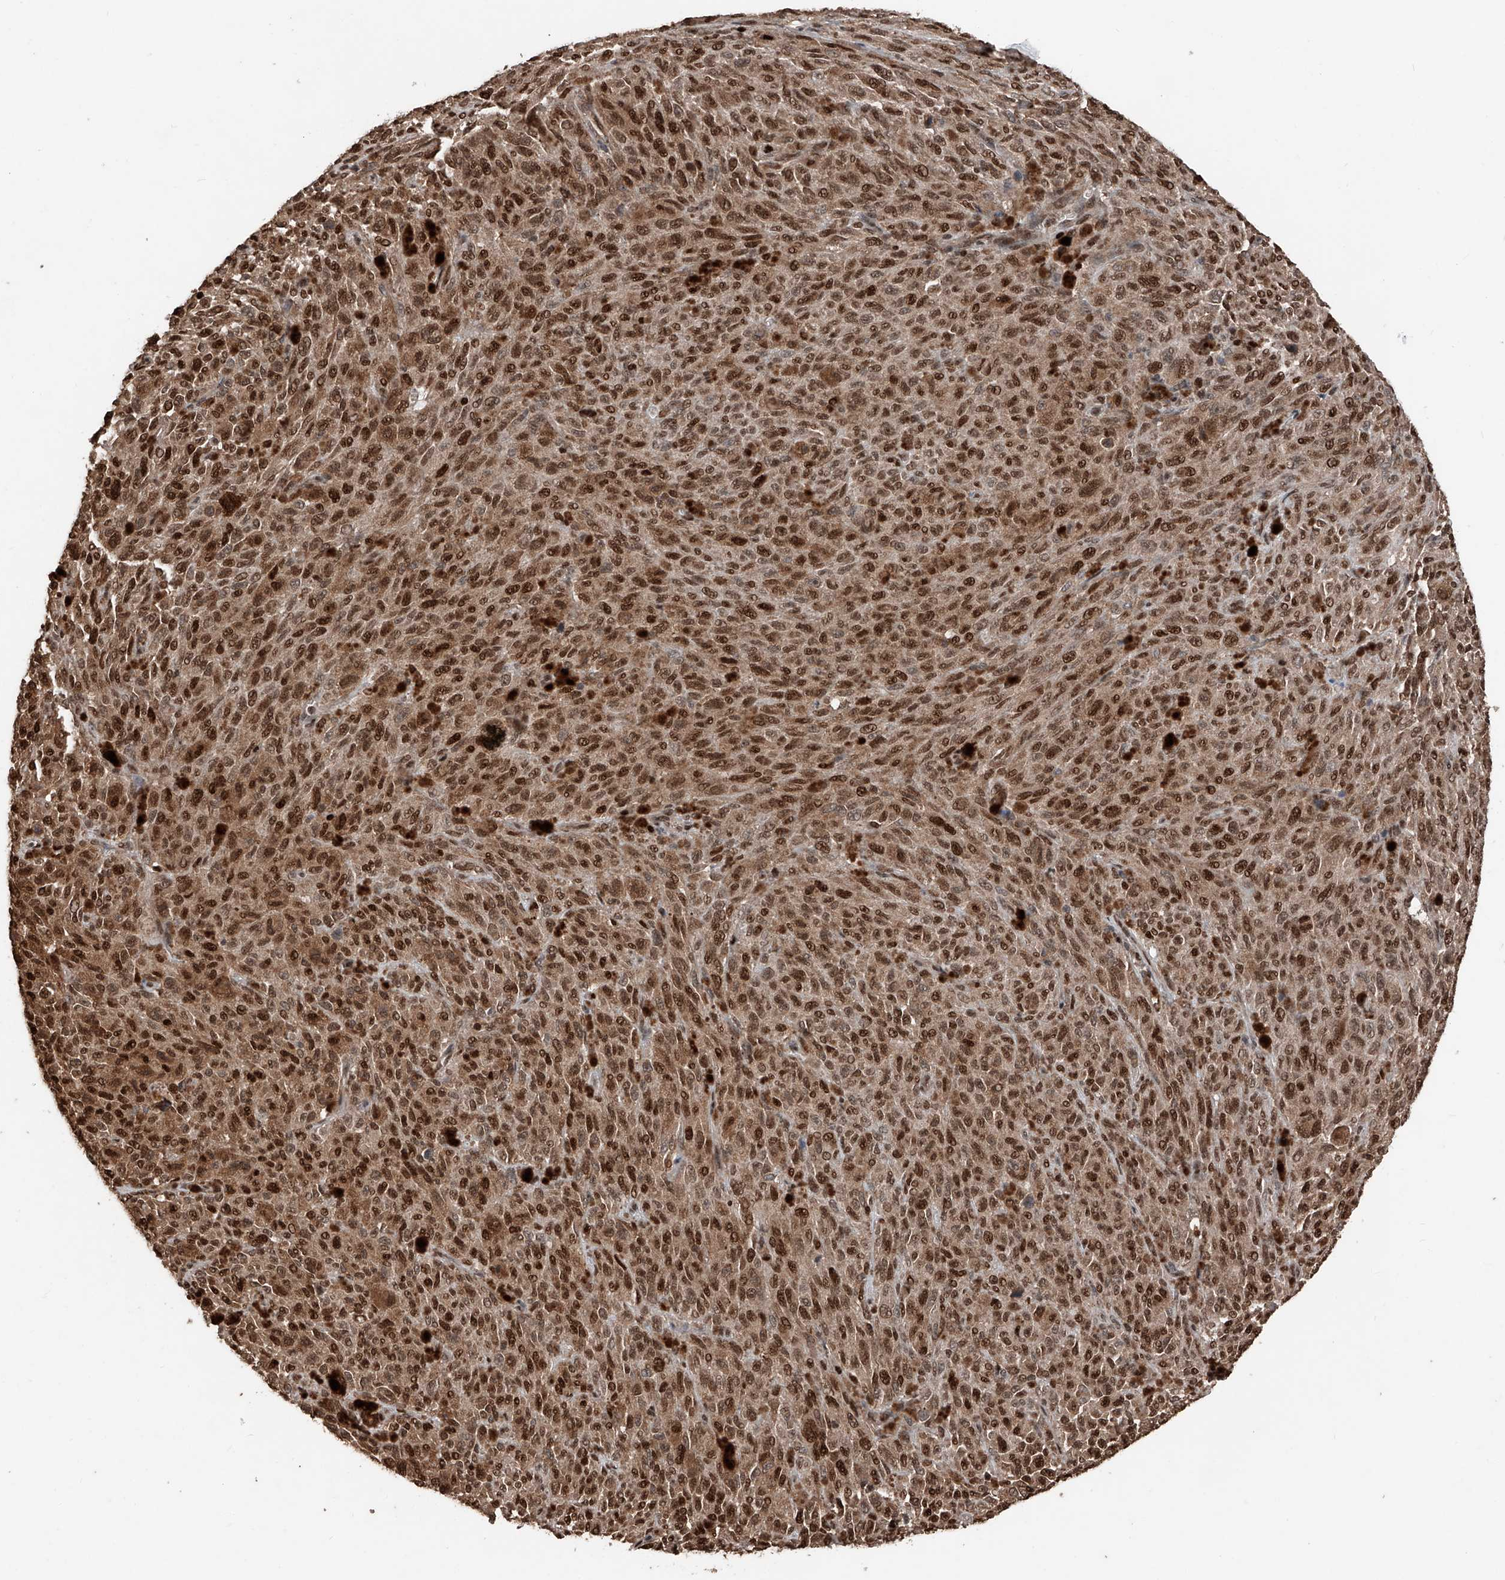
{"staining": {"intensity": "moderate", "quantity": ">75%", "location": "cytoplasmic/membranous,nuclear"}, "tissue": "melanoma", "cell_type": "Tumor cells", "image_type": "cancer", "snomed": [{"axis": "morphology", "description": "Malignant melanoma, NOS"}, {"axis": "topography", "description": "Skin"}], "caption": "High-magnification brightfield microscopy of melanoma stained with DAB (3,3'-diaminobenzidine) (brown) and counterstained with hematoxylin (blue). tumor cells exhibit moderate cytoplasmic/membranous and nuclear positivity is appreciated in approximately>75% of cells. Nuclei are stained in blue.", "gene": "RMND1", "patient": {"sex": "female", "age": 82}}